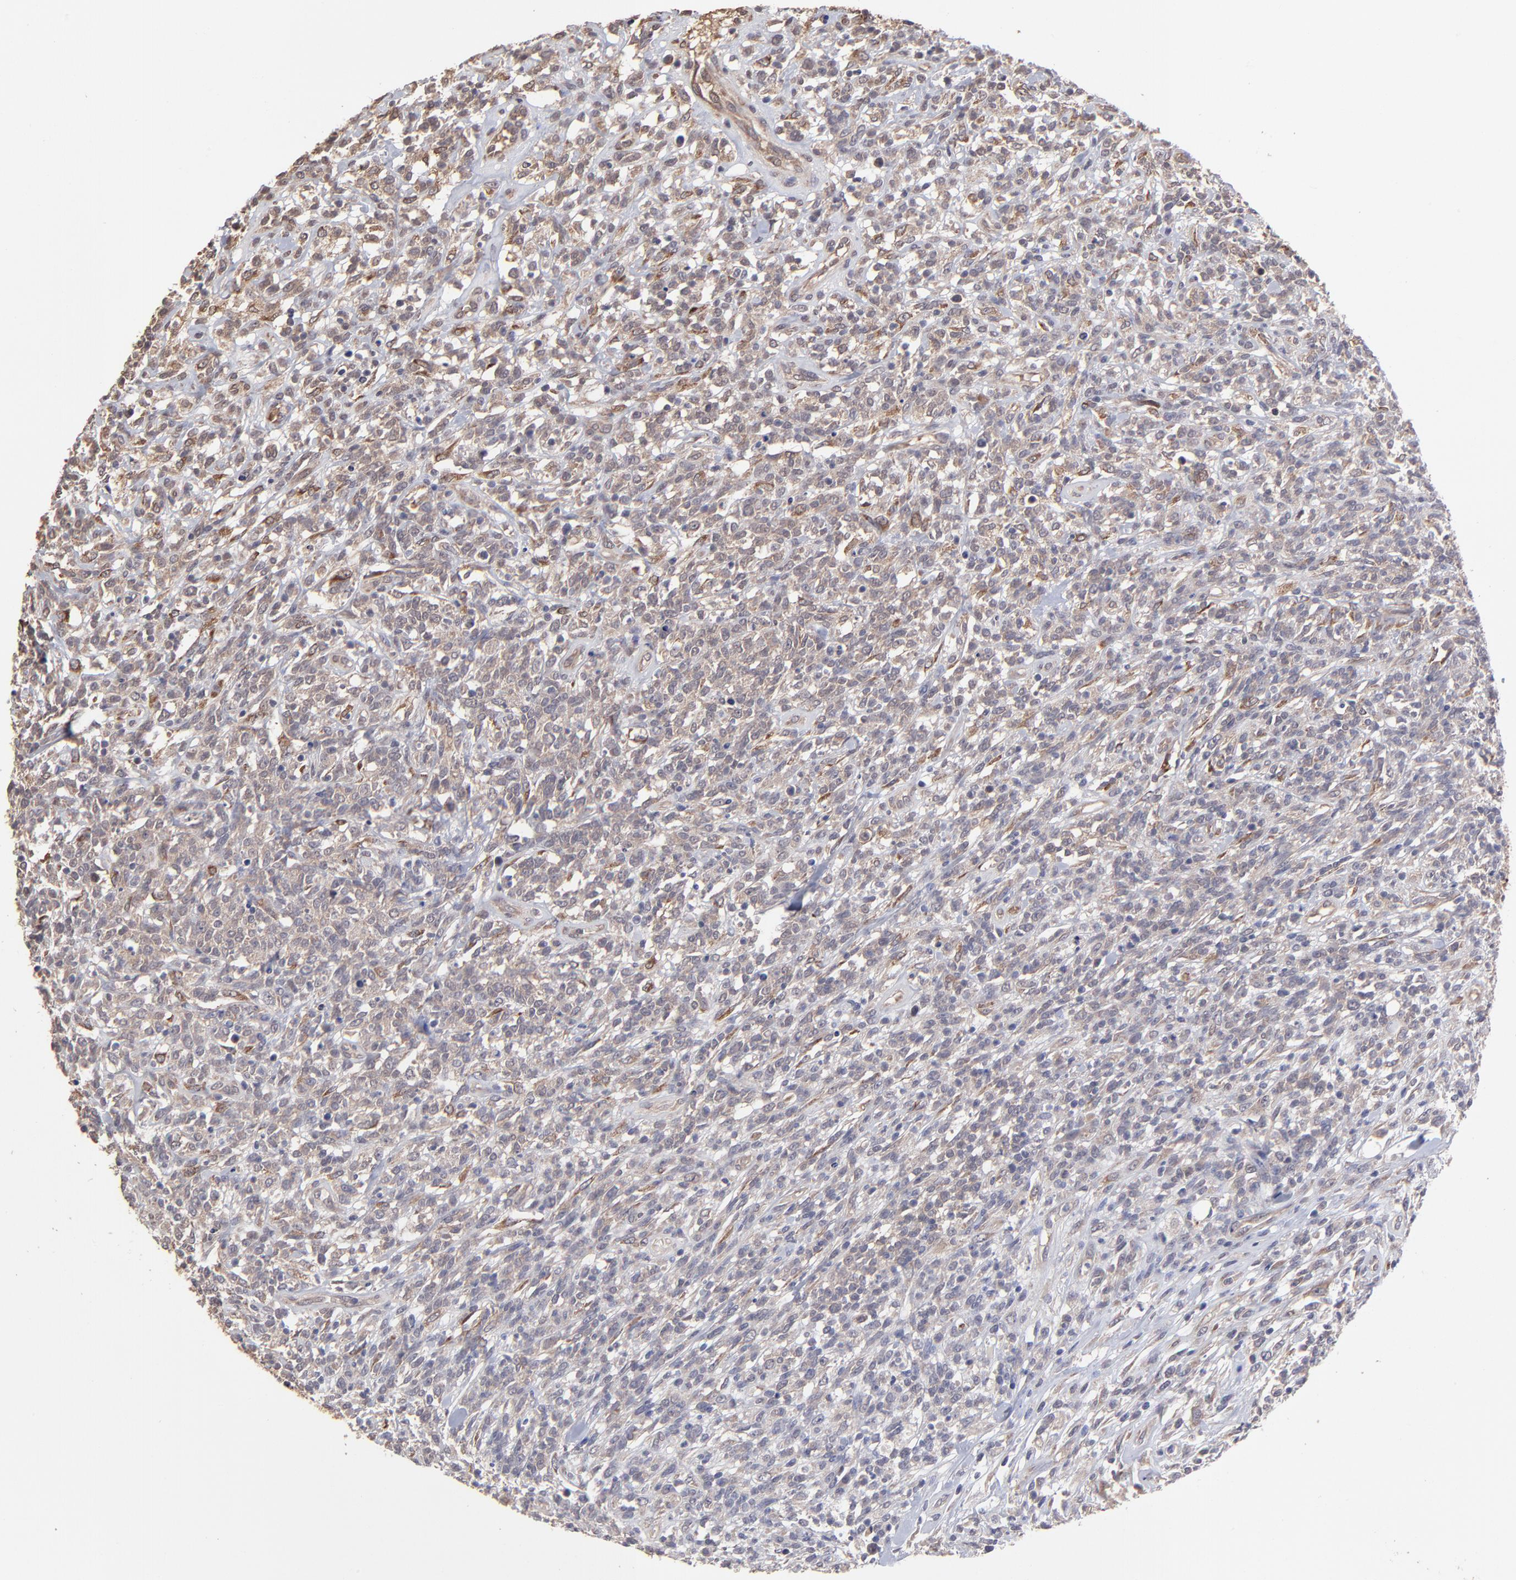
{"staining": {"intensity": "weak", "quantity": ">75%", "location": "cytoplasmic/membranous"}, "tissue": "lymphoma", "cell_type": "Tumor cells", "image_type": "cancer", "snomed": [{"axis": "morphology", "description": "Malignant lymphoma, non-Hodgkin's type, High grade"}, {"axis": "topography", "description": "Lymph node"}], "caption": "Immunohistochemical staining of human malignant lymphoma, non-Hodgkin's type (high-grade) displays low levels of weak cytoplasmic/membranous protein positivity in approximately >75% of tumor cells.", "gene": "CHL1", "patient": {"sex": "female", "age": 73}}